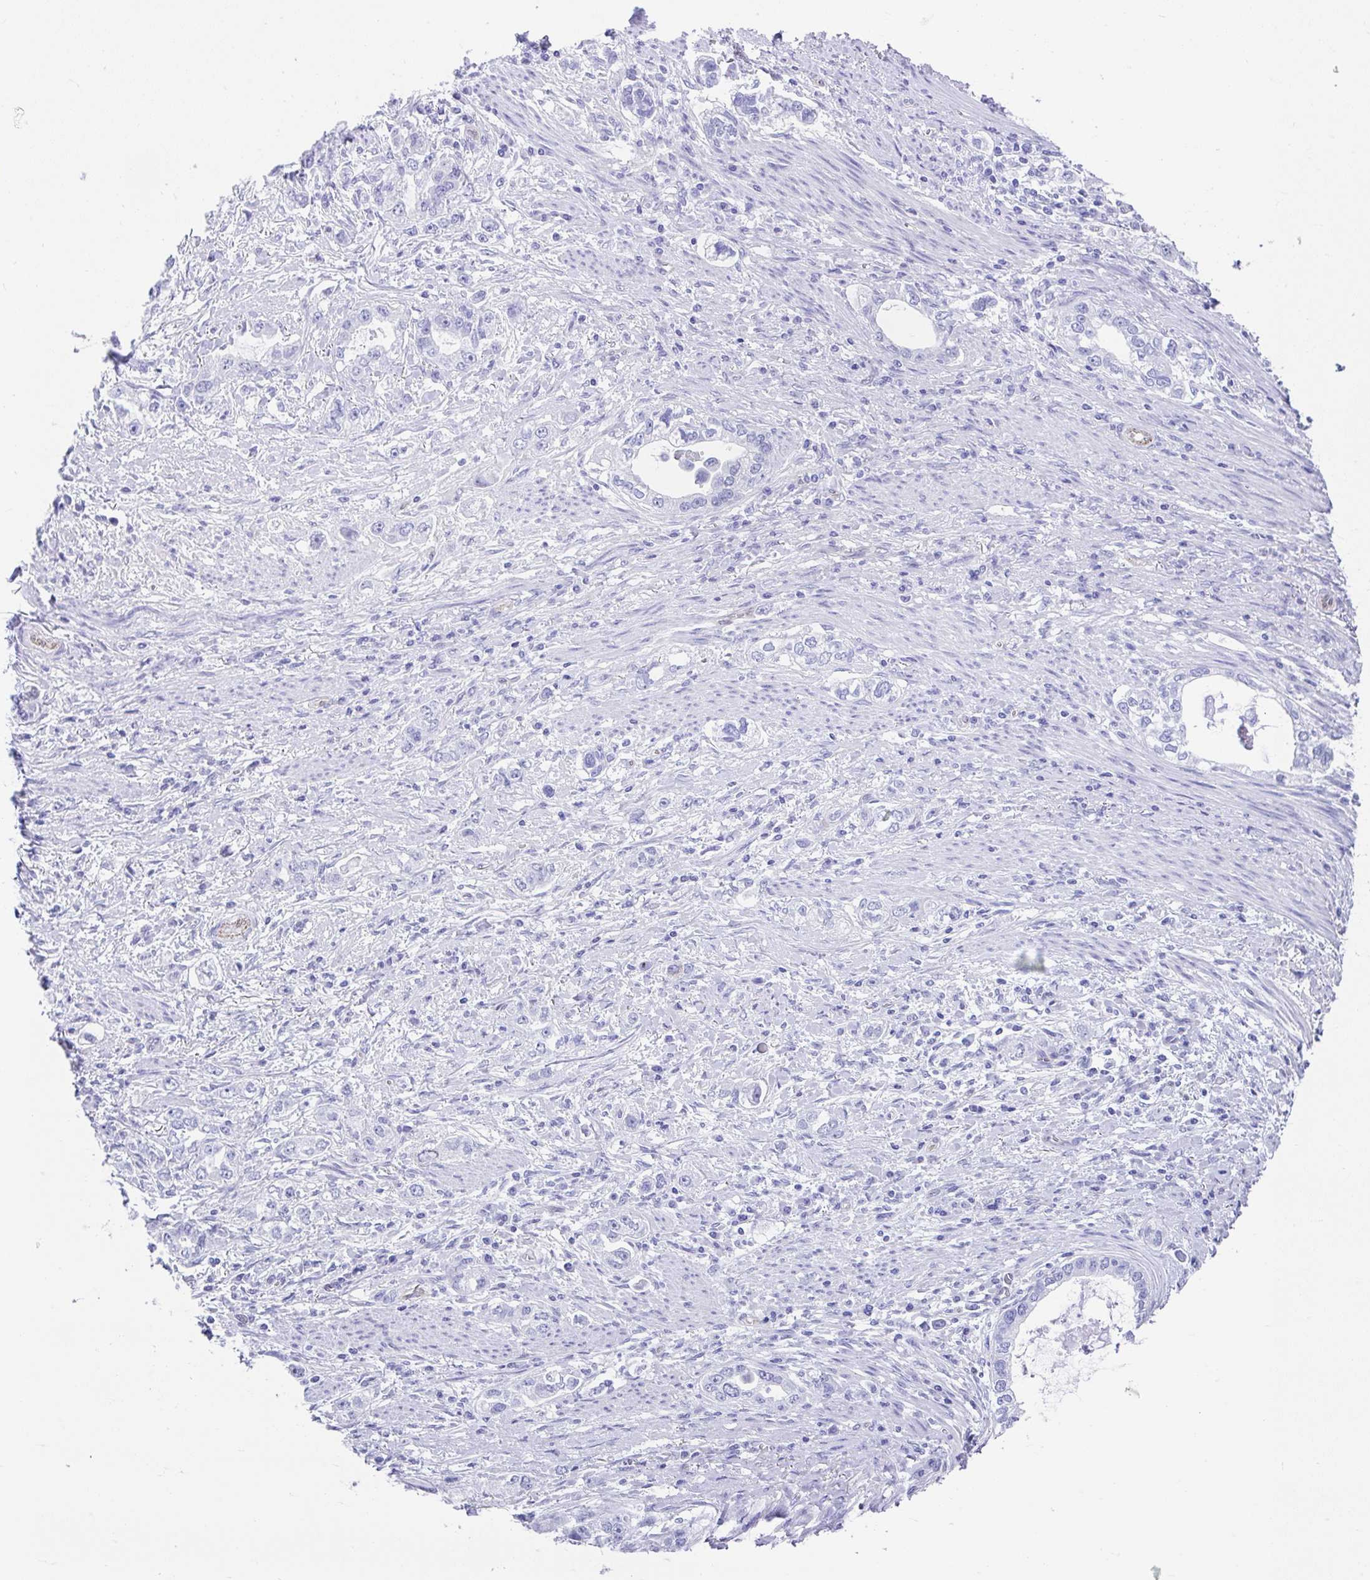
{"staining": {"intensity": "negative", "quantity": "none", "location": "none"}, "tissue": "stomach cancer", "cell_type": "Tumor cells", "image_type": "cancer", "snomed": [{"axis": "morphology", "description": "Adenocarcinoma, NOS"}, {"axis": "topography", "description": "Stomach, lower"}], "caption": "This histopathology image is of stomach cancer (adenocarcinoma) stained with immunohistochemistry (IHC) to label a protein in brown with the nuclei are counter-stained blue. There is no expression in tumor cells.", "gene": "FAM107A", "patient": {"sex": "female", "age": 93}}